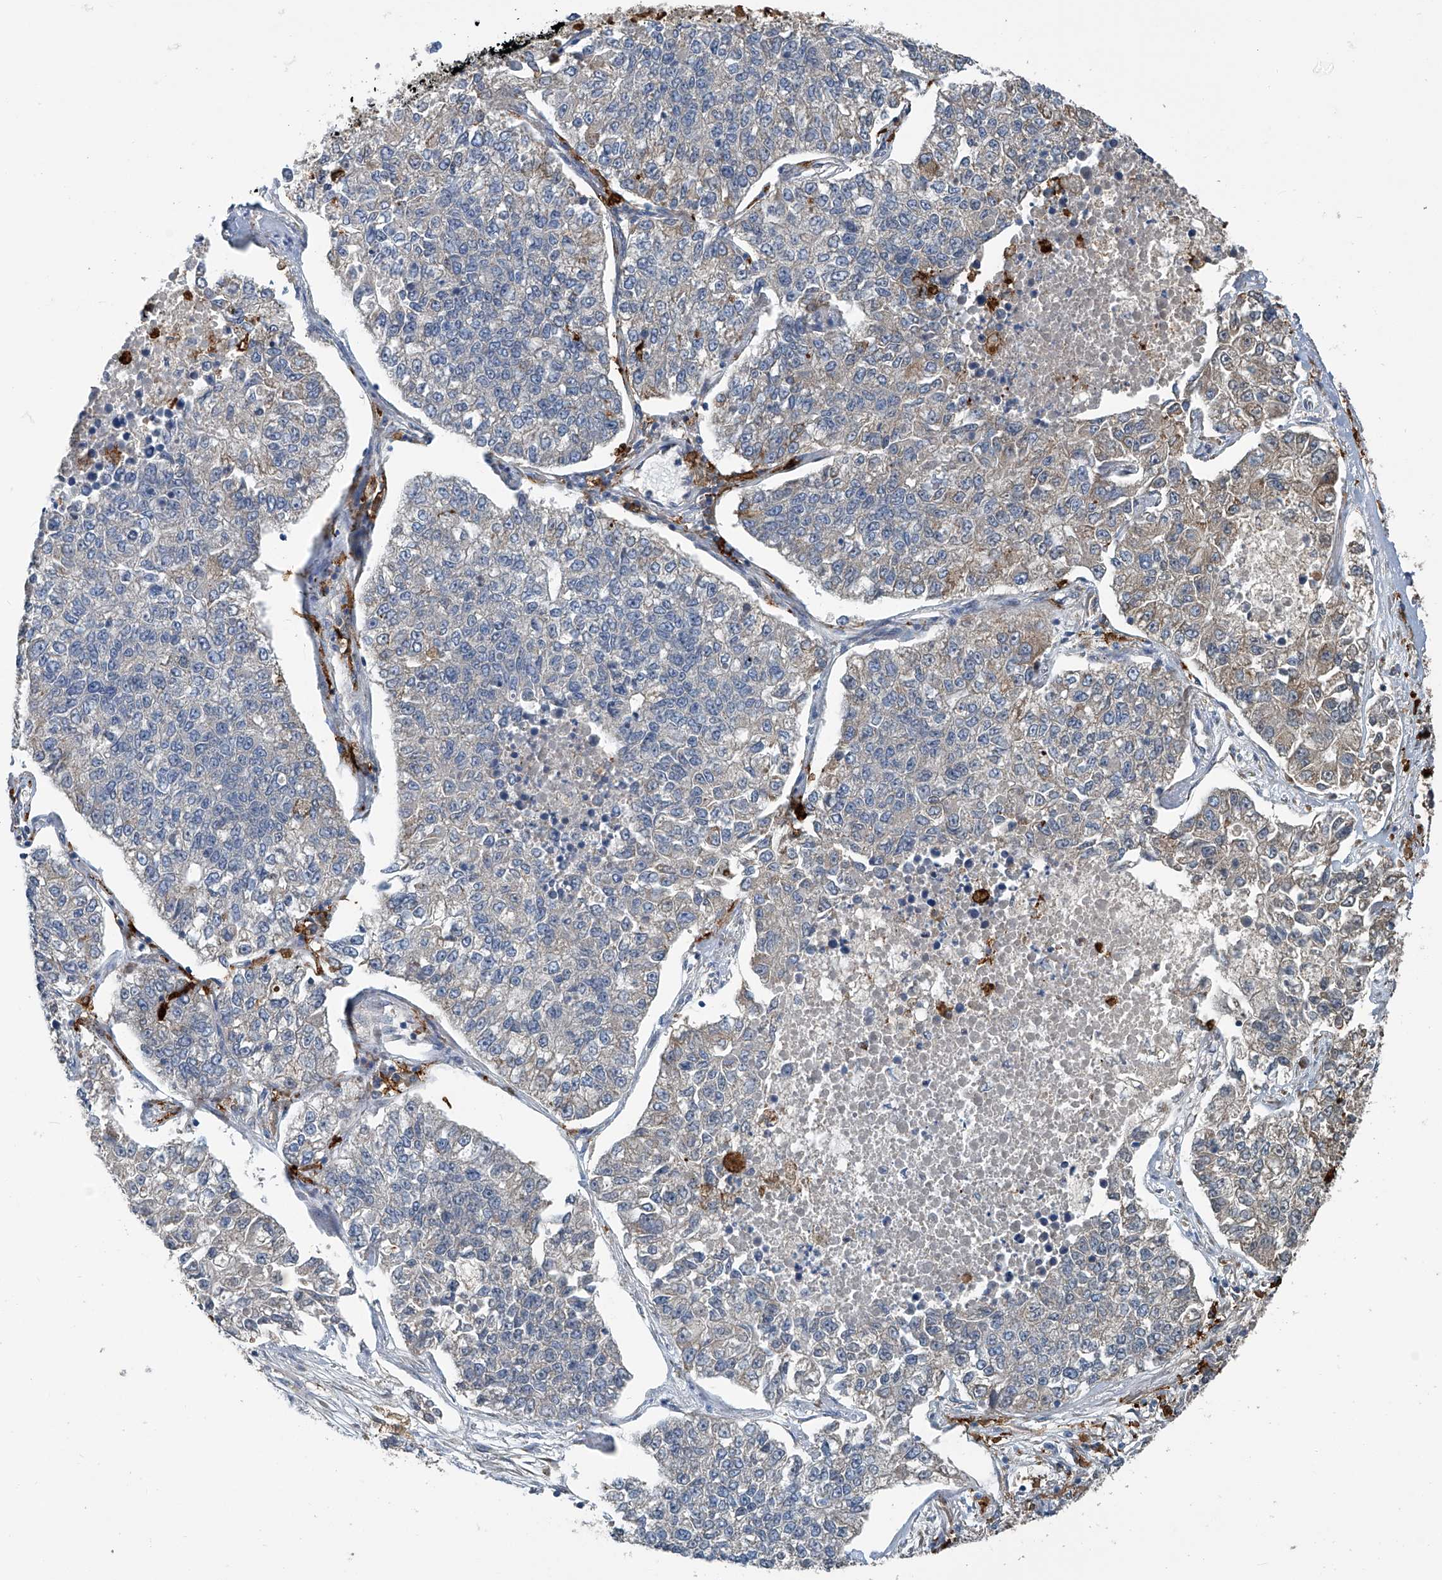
{"staining": {"intensity": "negative", "quantity": "none", "location": "none"}, "tissue": "lung cancer", "cell_type": "Tumor cells", "image_type": "cancer", "snomed": [{"axis": "morphology", "description": "Adenocarcinoma, NOS"}, {"axis": "topography", "description": "Lung"}], "caption": "Lung cancer (adenocarcinoma) was stained to show a protein in brown. There is no significant expression in tumor cells. (DAB (3,3'-diaminobenzidine) immunohistochemistry visualized using brightfield microscopy, high magnification).", "gene": "FAM167A", "patient": {"sex": "male", "age": 49}}